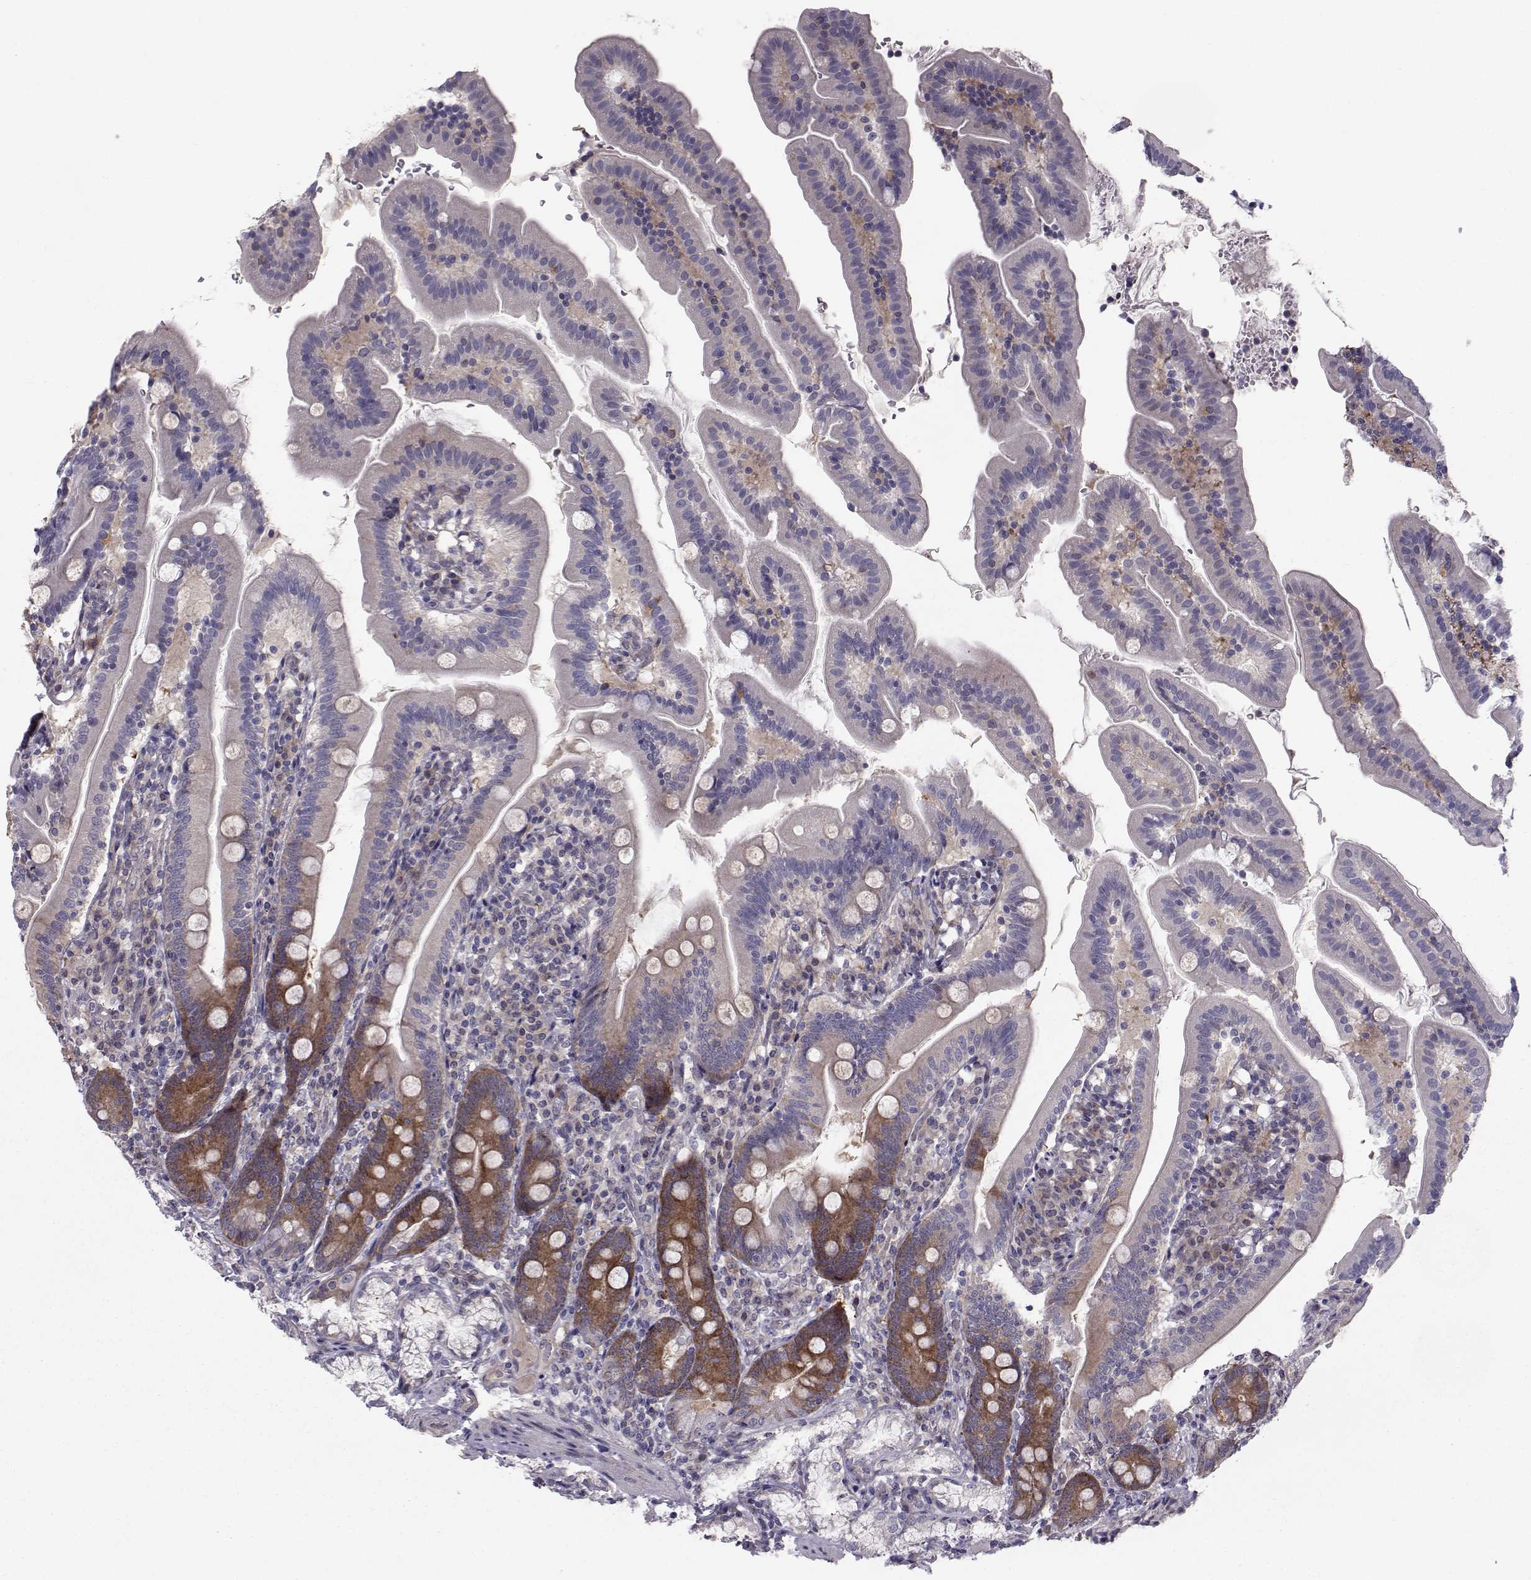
{"staining": {"intensity": "strong", "quantity": "25%-75%", "location": "cytoplasmic/membranous"}, "tissue": "duodenum", "cell_type": "Glandular cells", "image_type": "normal", "snomed": [{"axis": "morphology", "description": "Normal tissue, NOS"}, {"axis": "topography", "description": "Duodenum"}], "caption": "The micrograph displays a brown stain indicating the presence of a protein in the cytoplasmic/membranous of glandular cells in duodenum.", "gene": "HSP90AB1", "patient": {"sex": "female", "age": 67}}